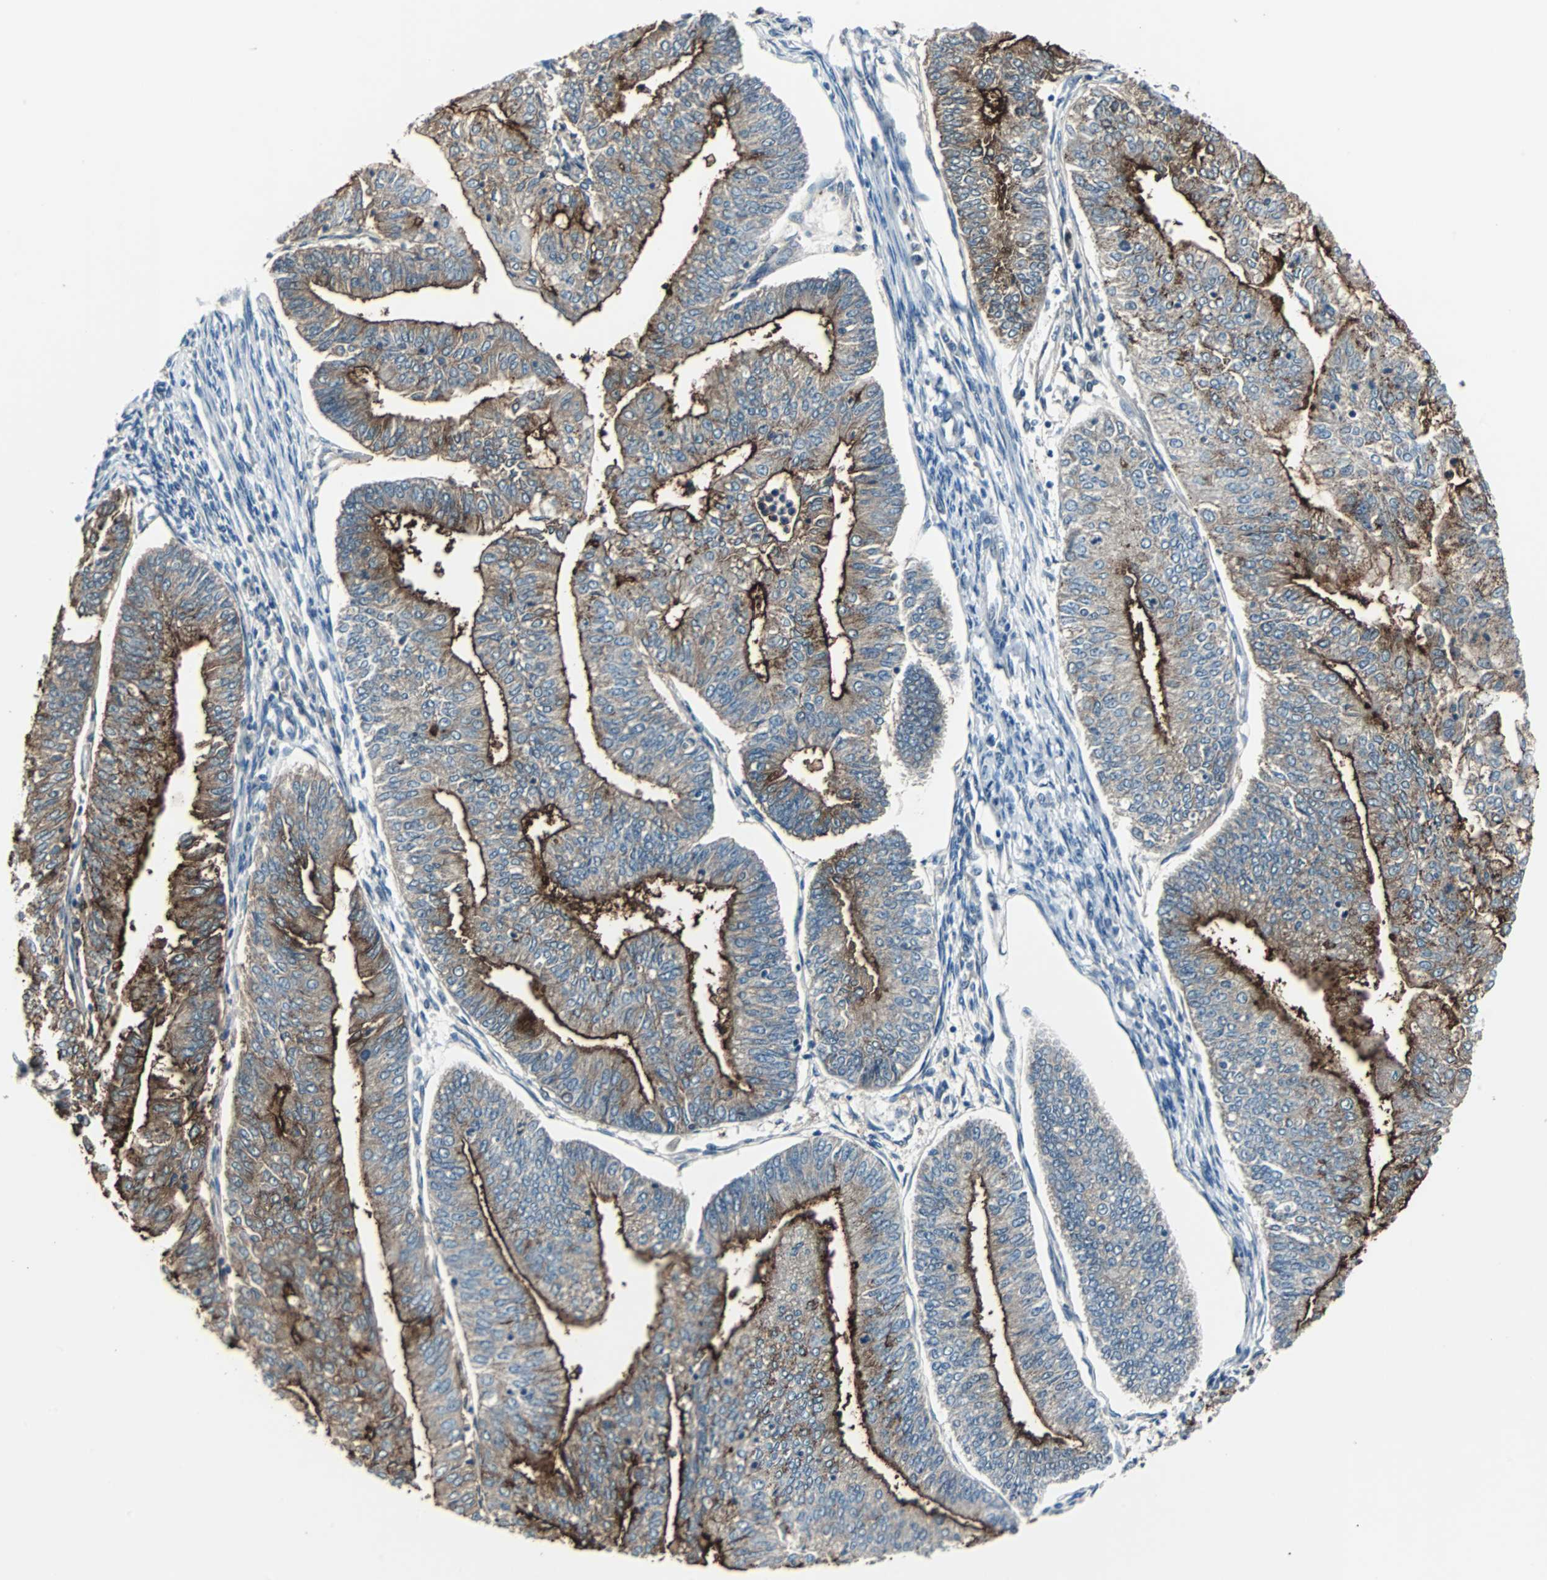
{"staining": {"intensity": "strong", "quantity": ">75%", "location": "cytoplasmic/membranous"}, "tissue": "endometrial cancer", "cell_type": "Tumor cells", "image_type": "cancer", "snomed": [{"axis": "morphology", "description": "Adenocarcinoma, NOS"}, {"axis": "topography", "description": "Endometrium"}], "caption": "Adenocarcinoma (endometrial) stained for a protein (brown) exhibits strong cytoplasmic/membranous positive expression in approximately >75% of tumor cells.", "gene": "MKX", "patient": {"sex": "female", "age": 59}}